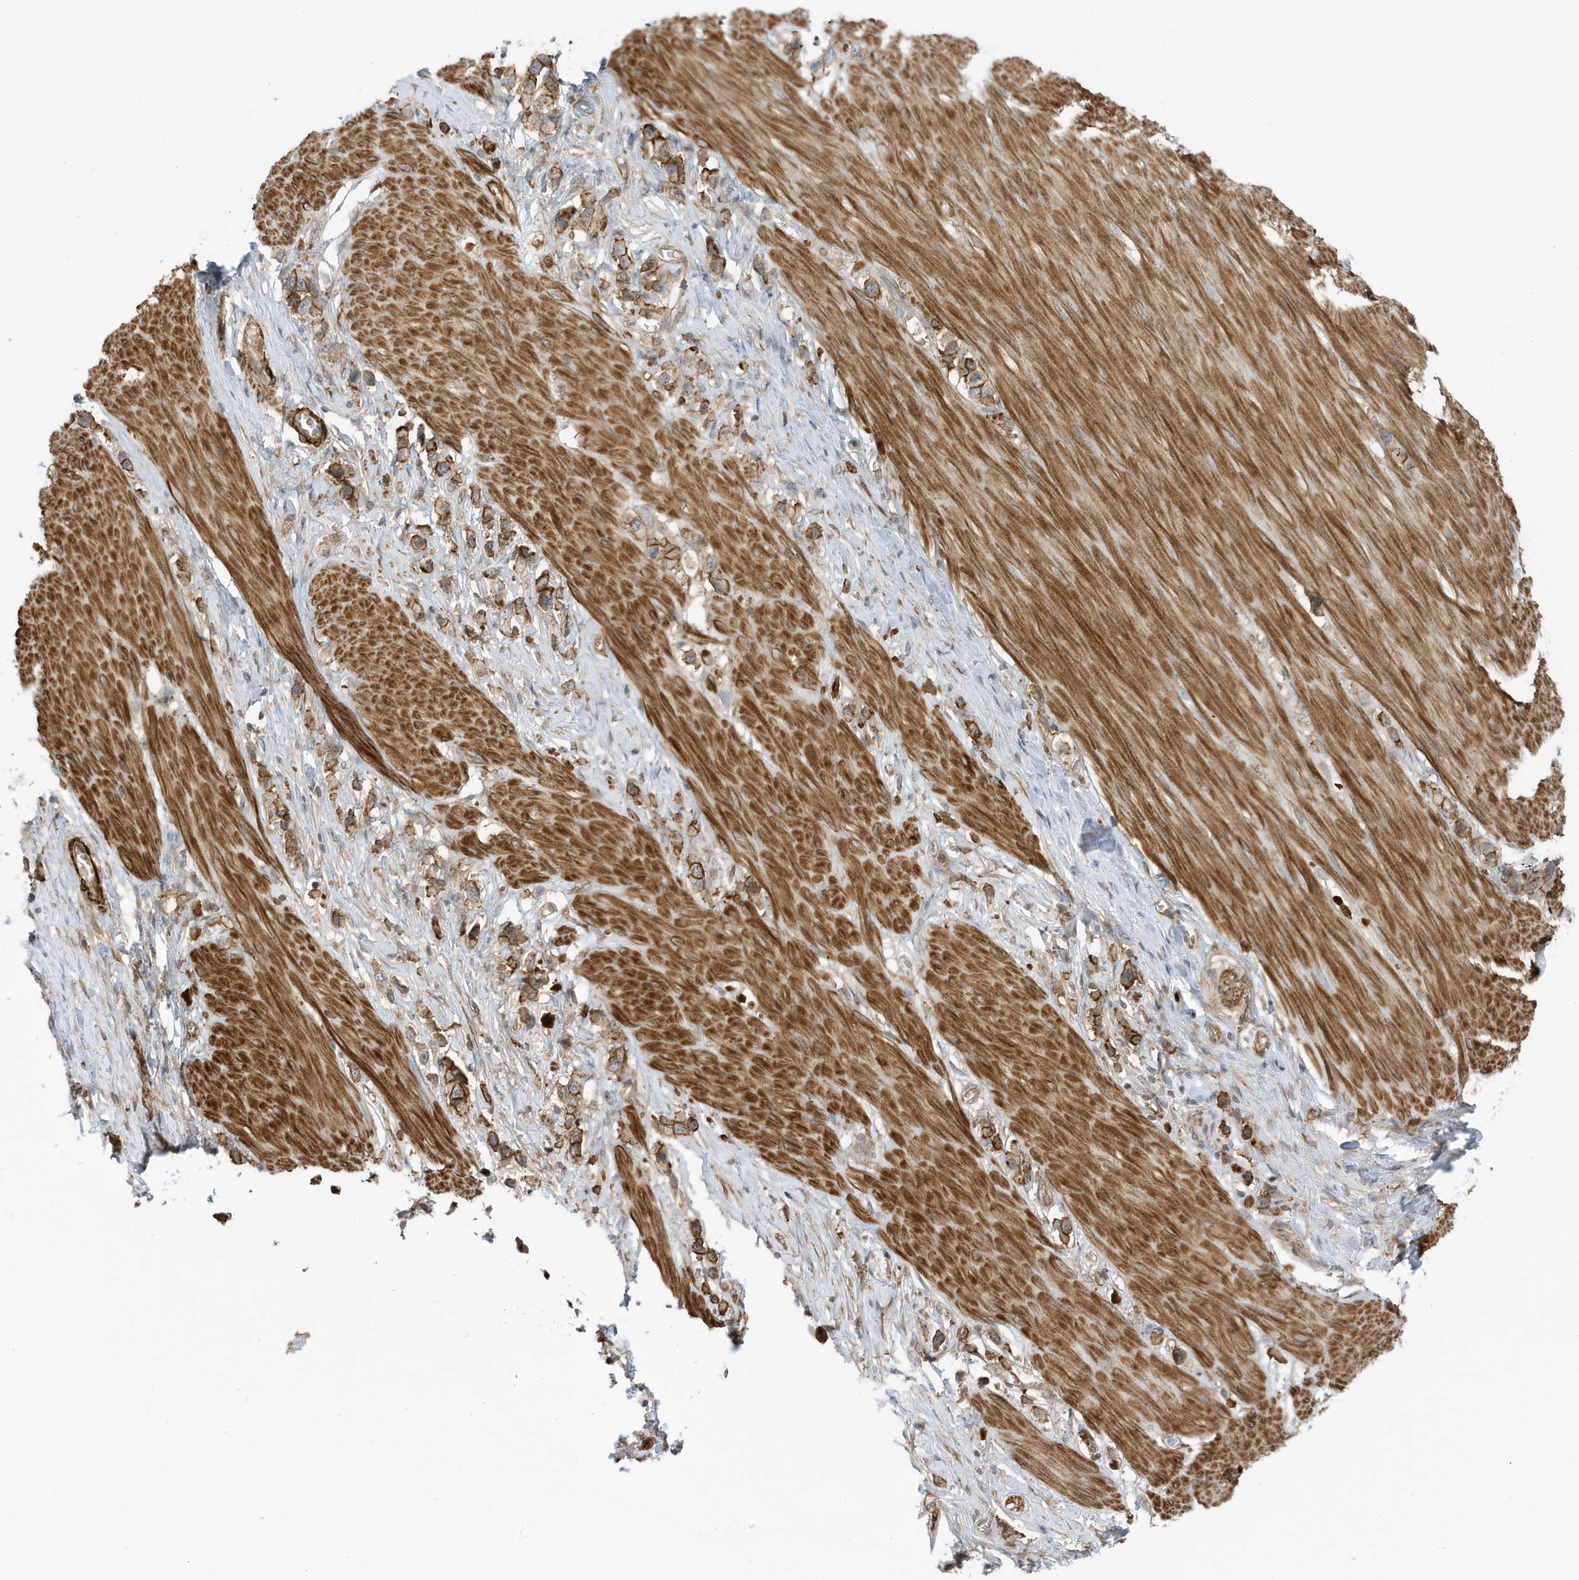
{"staining": {"intensity": "moderate", "quantity": ">75%", "location": "cytoplasmic/membranous"}, "tissue": "stomach cancer", "cell_type": "Tumor cells", "image_type": "cancer", "snomed": [{"axis": "morphology", "description": "Adenocarcinoma, NOS"}, {"axis": "topography", "description": "Stomach"}], "caption": "IHC of stomach adenocarcinoma shows medium levels of moderate cytoplasmic/membranous staining in approximately >75% of tumor cells. The staining was performed using DAB, with brown indicating positive protein expression. Nuclei are stained blue with hematoxylin.", "gene": "CDC42EP3", "patient": {"sex": "female", "age": 65}}